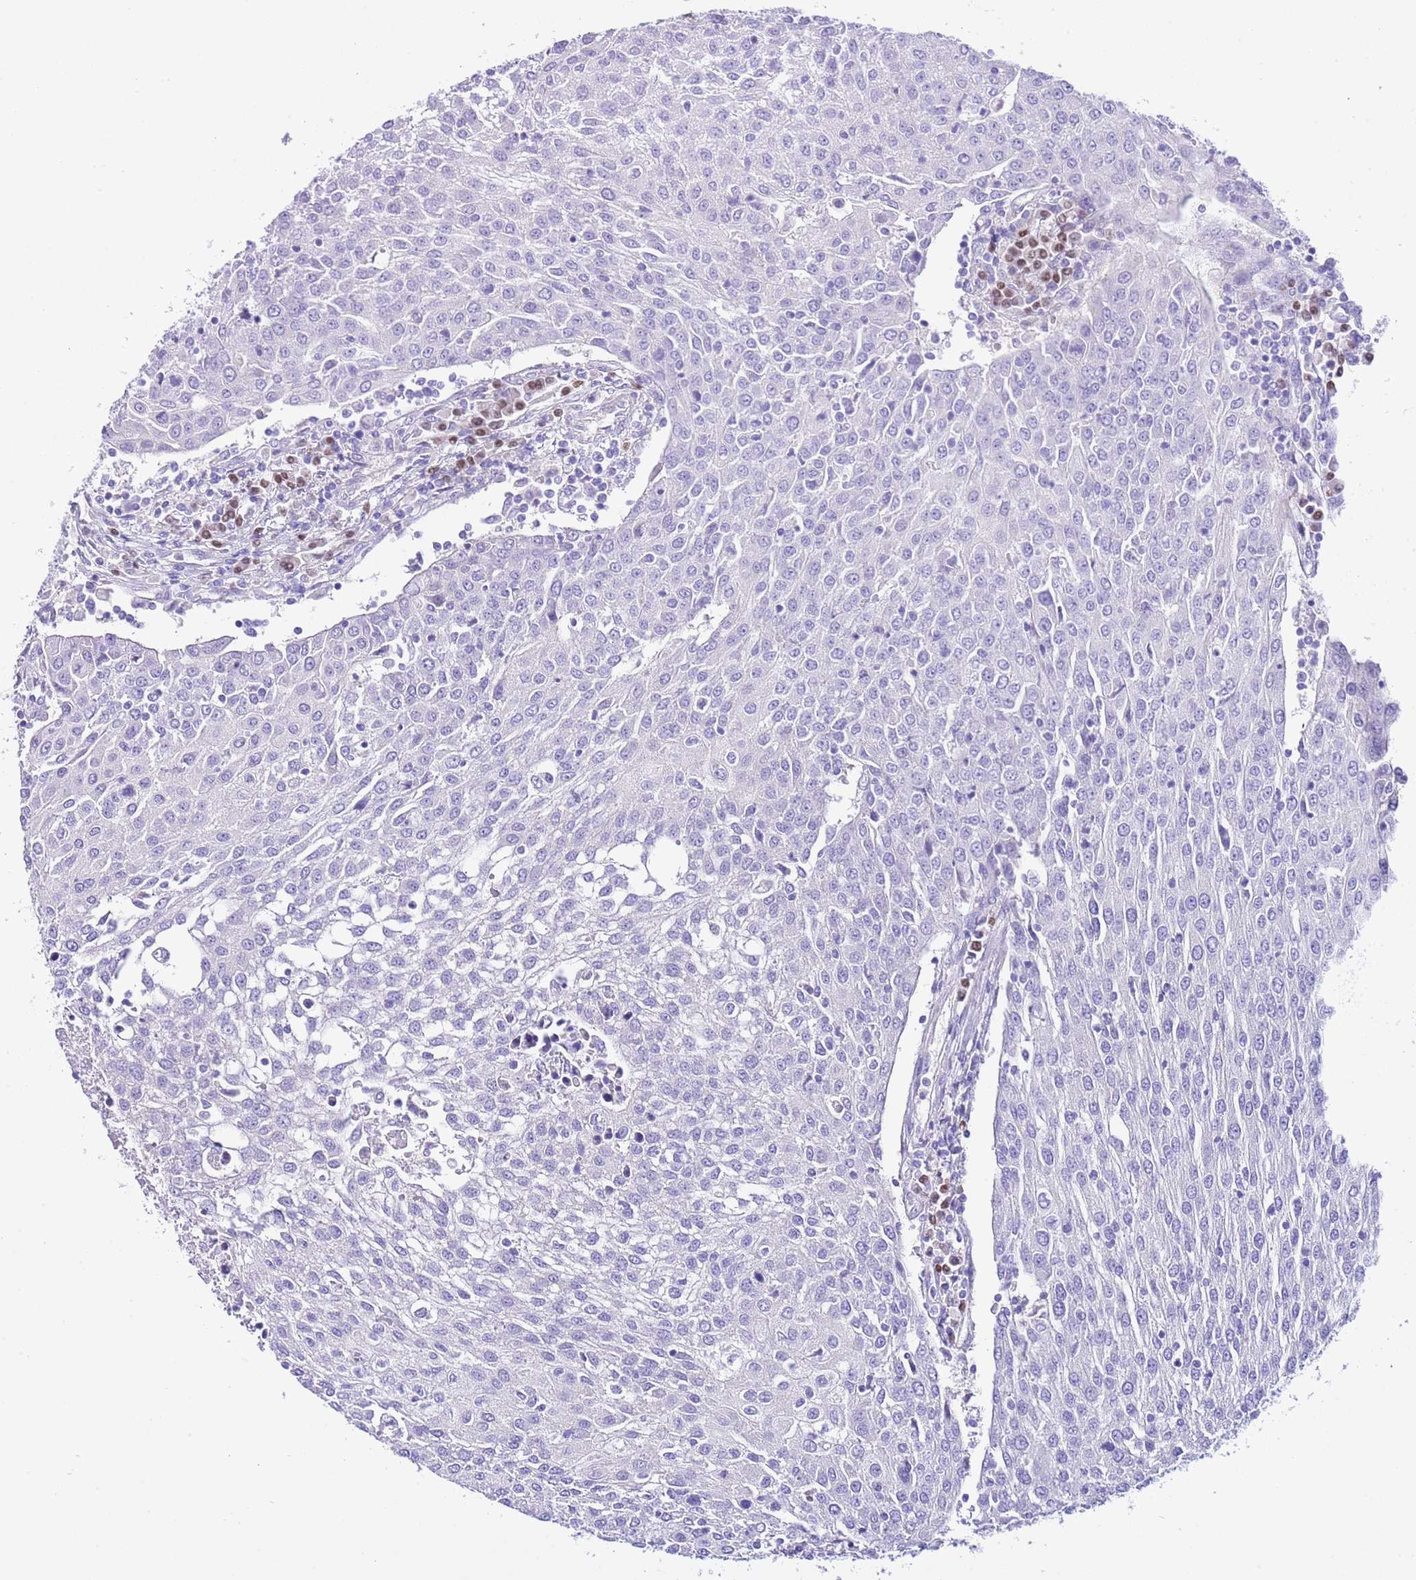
{"staining": {"intensity": "negative", "quantity": "none", "location": "none"}, "tissue": "urothelial cancer", "cell_type": "Tumor cells", "image_type": "cancer", "snomed": [{"axis": "morphology", "description": "Urothelial carcinoma, High grade"}, {"axis": "topography", "description": "Urinary bladder"}], "caption": "IHC micrograph of urothelial carcinoma (high-grade) stained for a protein (brown), which demonstrates no positivity in tumor cells. Nuclei are stained in blue.", "gene": "BHLHA15", "patient": {"sex": "female", "age": 85}}